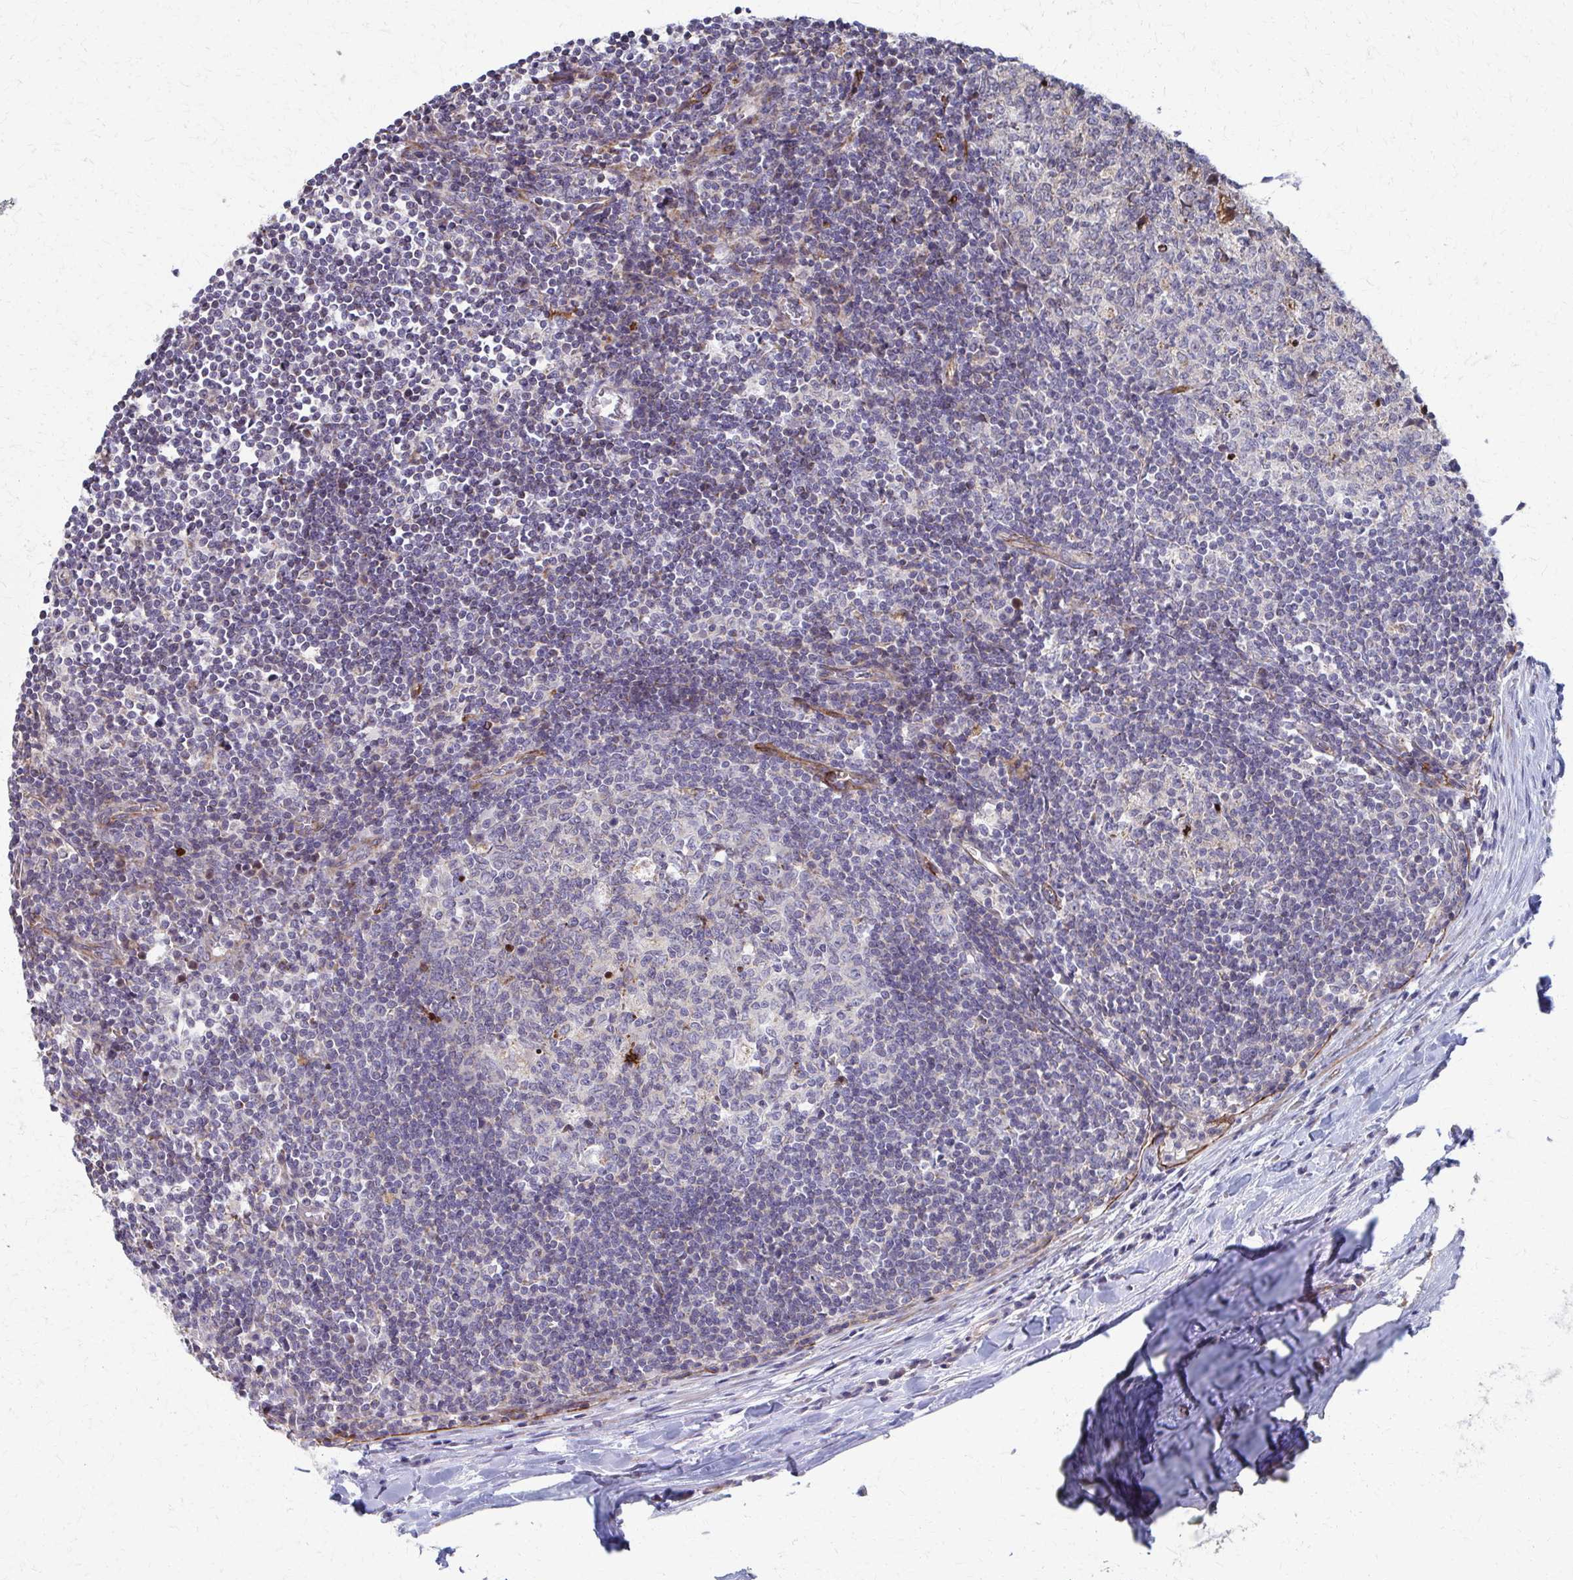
{"staining": {"intensity": "negative", "quantity": "none", "location": "none"}, "tissue": "lymph node", "cell_type": "Germinal center cells", "image_type": "normal", "snomed": [{"axis": "morphology", "description": "Normal tissue, NOS"}, {"axis": "topography", "description": "Lymph node"}], "caption": "A photomicrograph of lymph node stained for a protein demonstrates no brown staining in germinal center cells. (IHC, brightfield microscopy, high magnification).", "gene": "FAHD1", "patient": {"sex": "male", "age": 67}}